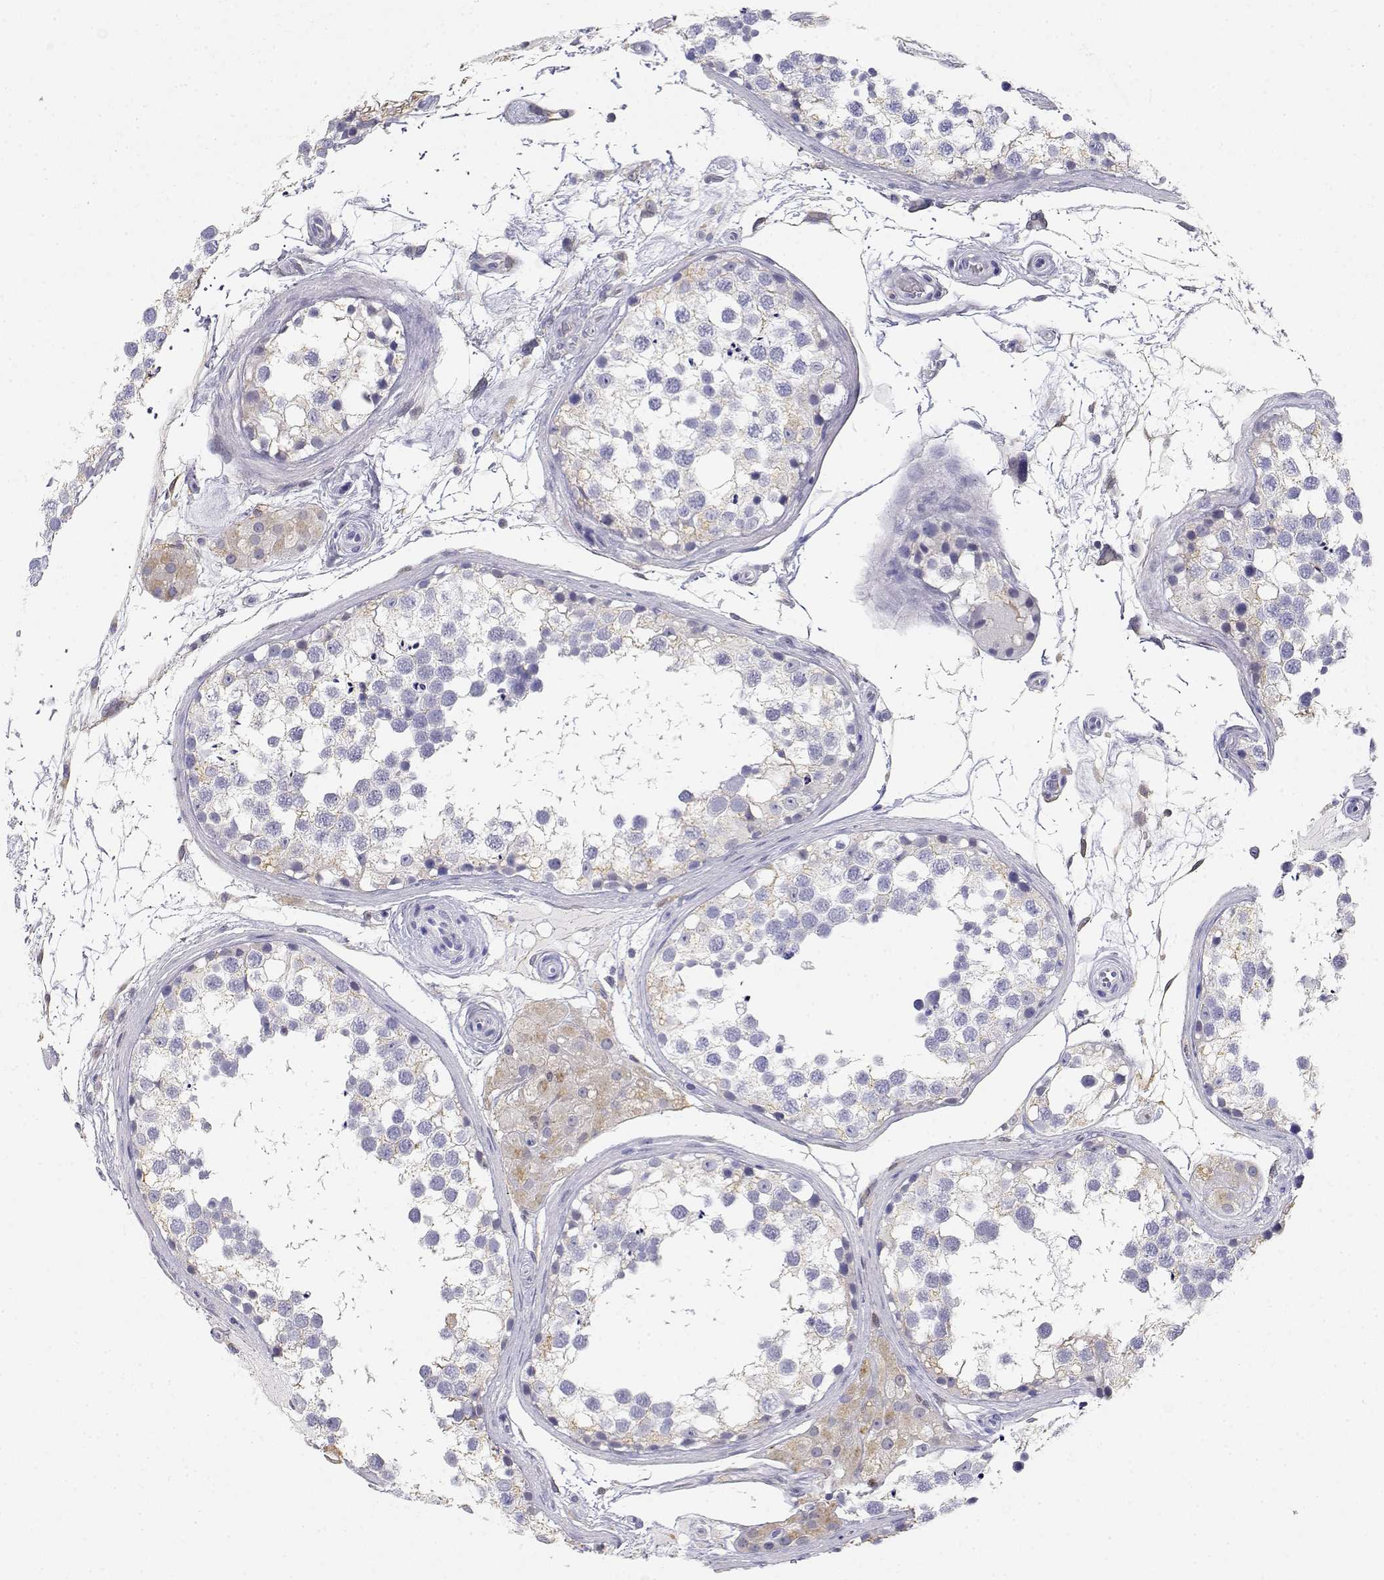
{"staining": {"intensity": "weak", "quantity": "<25%", "location": "cytoplasmic/membranous"}, "tissue": "testis", "cell_type": "Cells in seminiferous ducts", "image_type": "normal", "snomed": [{"axis": "morphology", "description": "Normal tissue, NOS"}, {"axis": "morphology", "description": "Seminoma, NOS"}, {"axis": "topography", "description": "Testis"}], "caption": "Immunohistochemistry histopathology image of benign testis: testis stained with DAB (3,3'-diaminobenzidine) demonstrates no significant protein staining in cells in seminiferous ducts.", "gene": "ADA", "patient": {"sex": "male", "age": 65}}